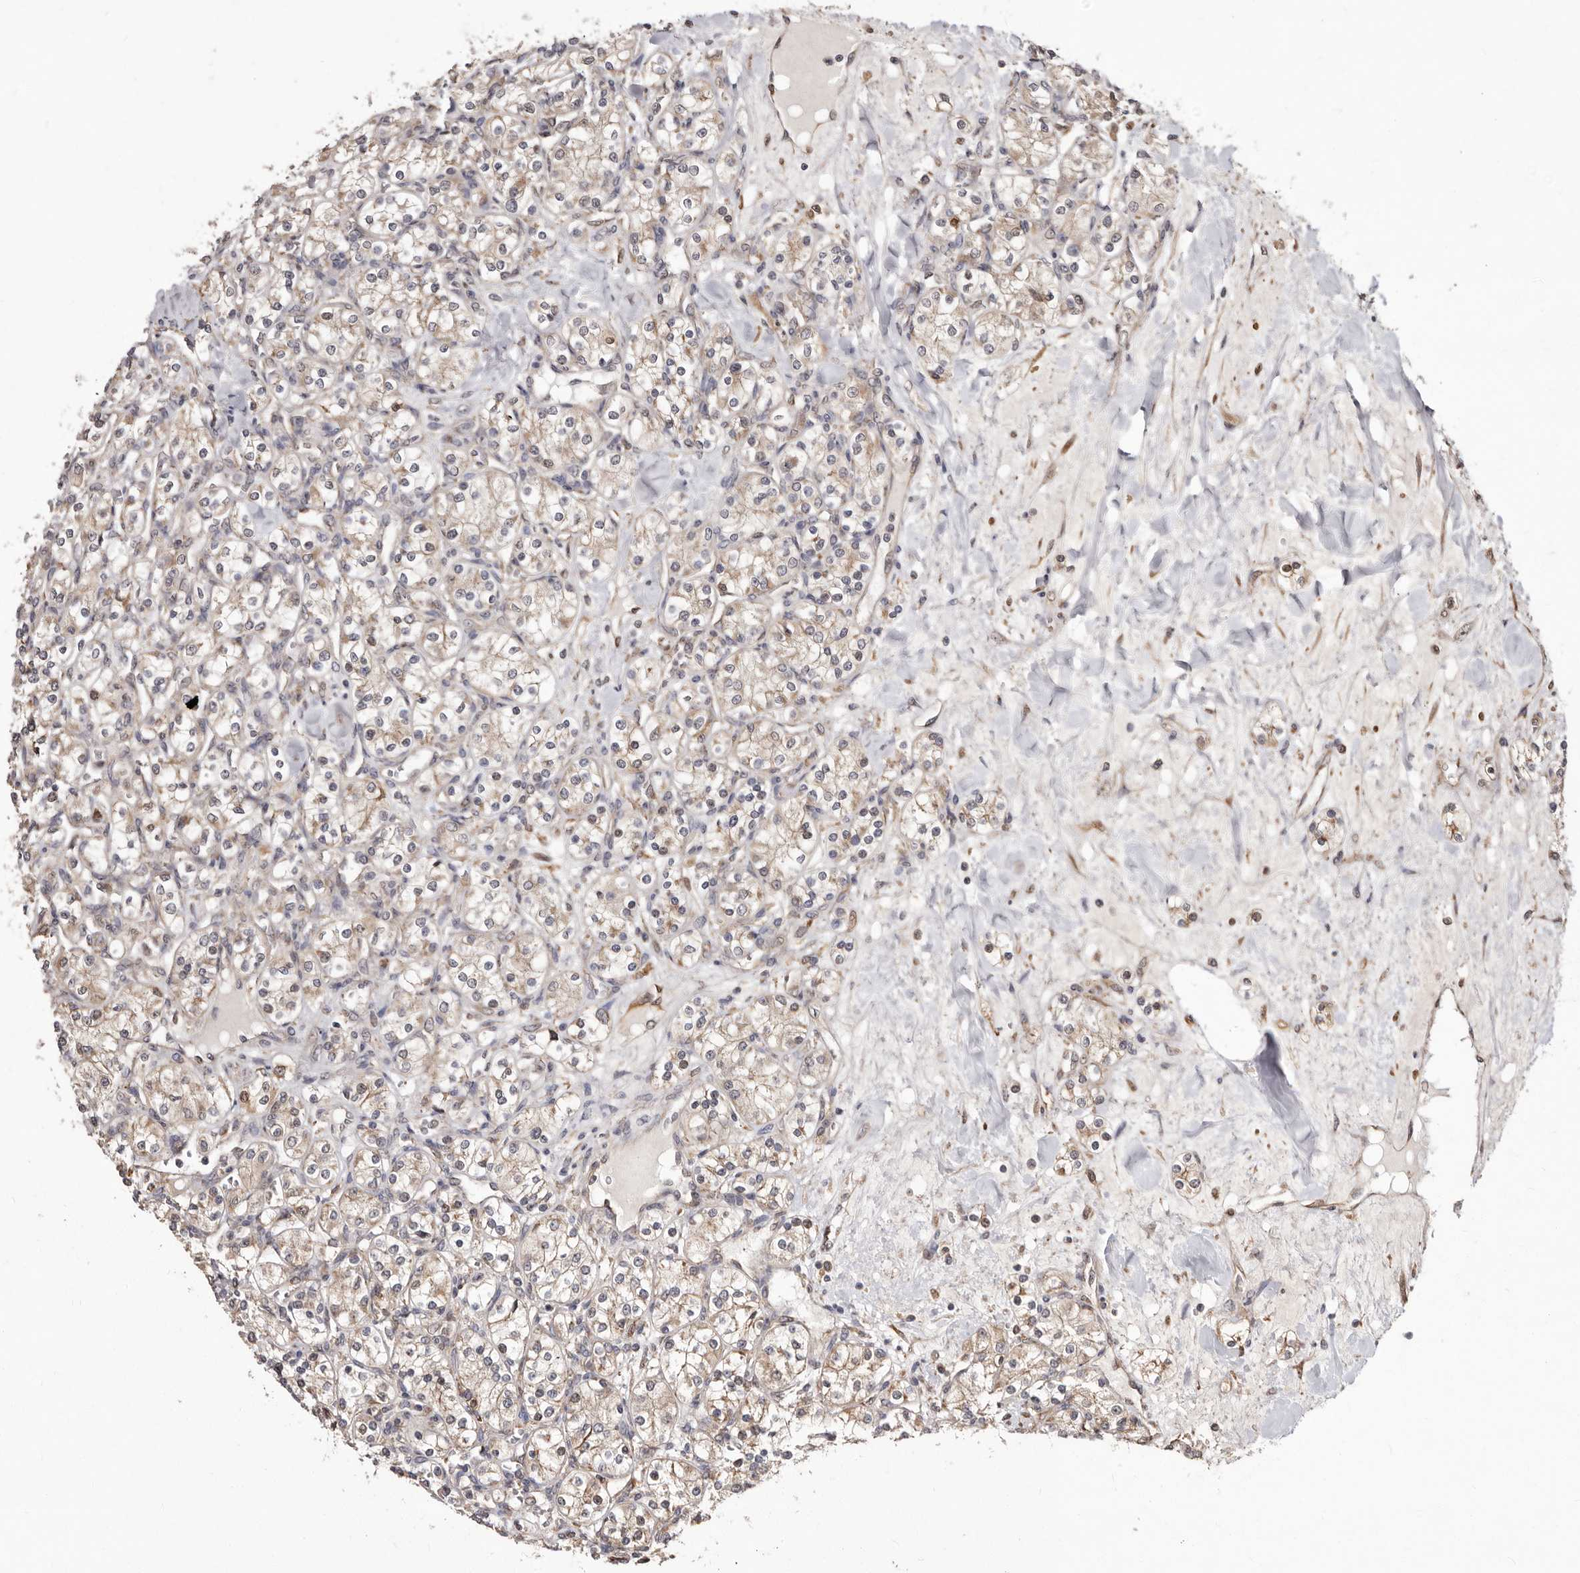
{"staining": {"intensity": "weak", "quantity": "<25%", "location": "cytoplasmic/membranous"}, "tissue": "renal cancer", "cell_type": "Tumor cells", "image_type": "cancer", "snomed": [{"axis": "morphology", "description": "Adenocarcinoma, NOS"}, {"axis": "topography", "description": "Kidney"}], "caption": "High power microscopy histopathology image of an immunohistochemistry (IHC) image of renal adenocarcinoma, revealing no significant staining in tumor cells.", "gene": "RRM2B", "patient": {"sex": "male", "age": 77}}